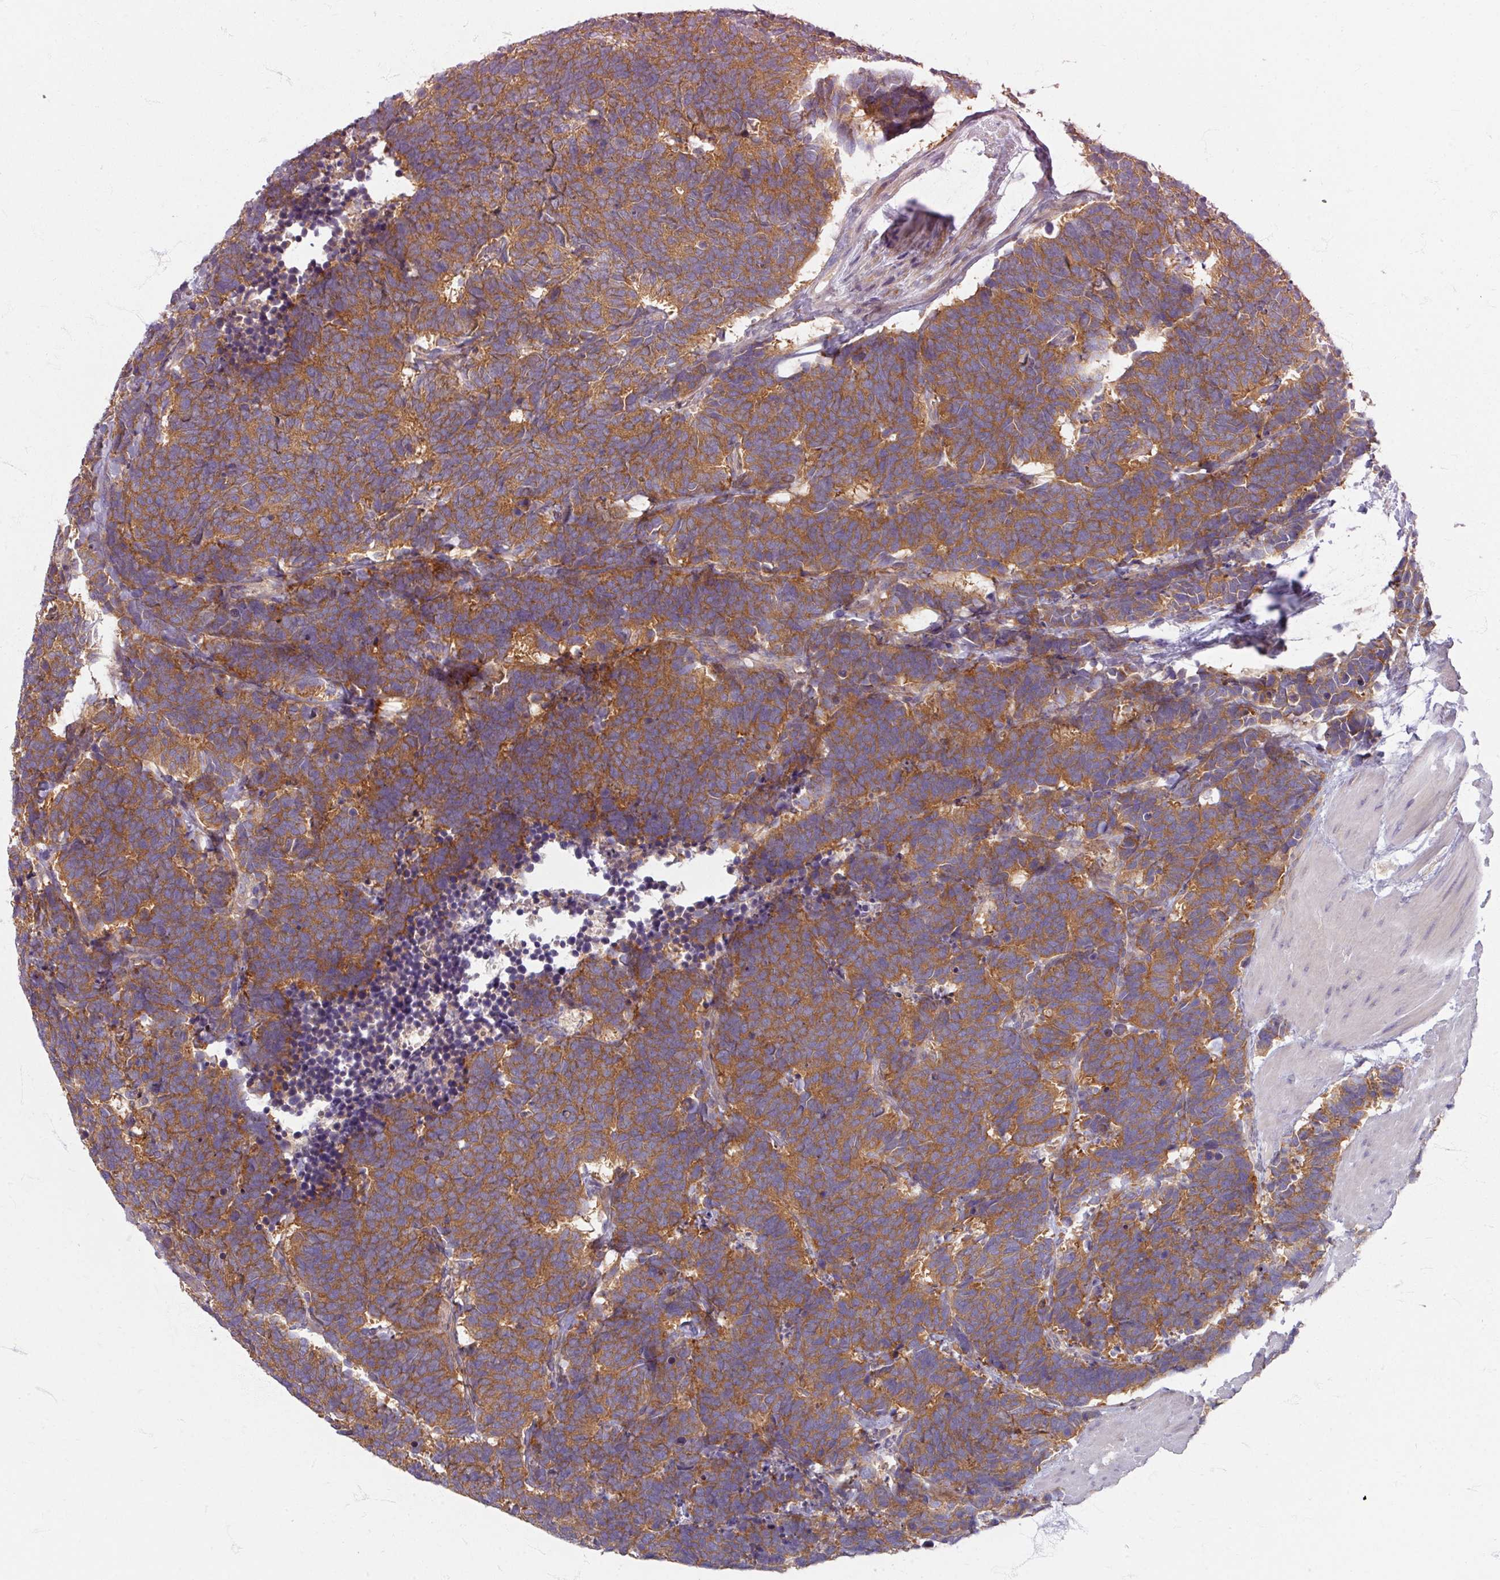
{"staining": {"intensity": "strong", "quantity": ">75%", "location": "cytoplasmic/membranous"}, "tissue": "carcinoid", "cell_type": "Tumor cells", "image_type": "cancer", "snomed": [{"axis": "morphology", "description": "Carcinoma, NOS"}, {"axis": "morphology", "description": "Carcinoid, malignant, NOS"}, {"axis": "topography", "description": "Urinary bladder"}], "caption": "Immunohistochemical staining of carcinoid demonstrates high levels of strong cytoplasmic/membranous staining in about >75% of tumor cells.", "gene": "STAM", "patient": {"sex": "male", "age": 57}}